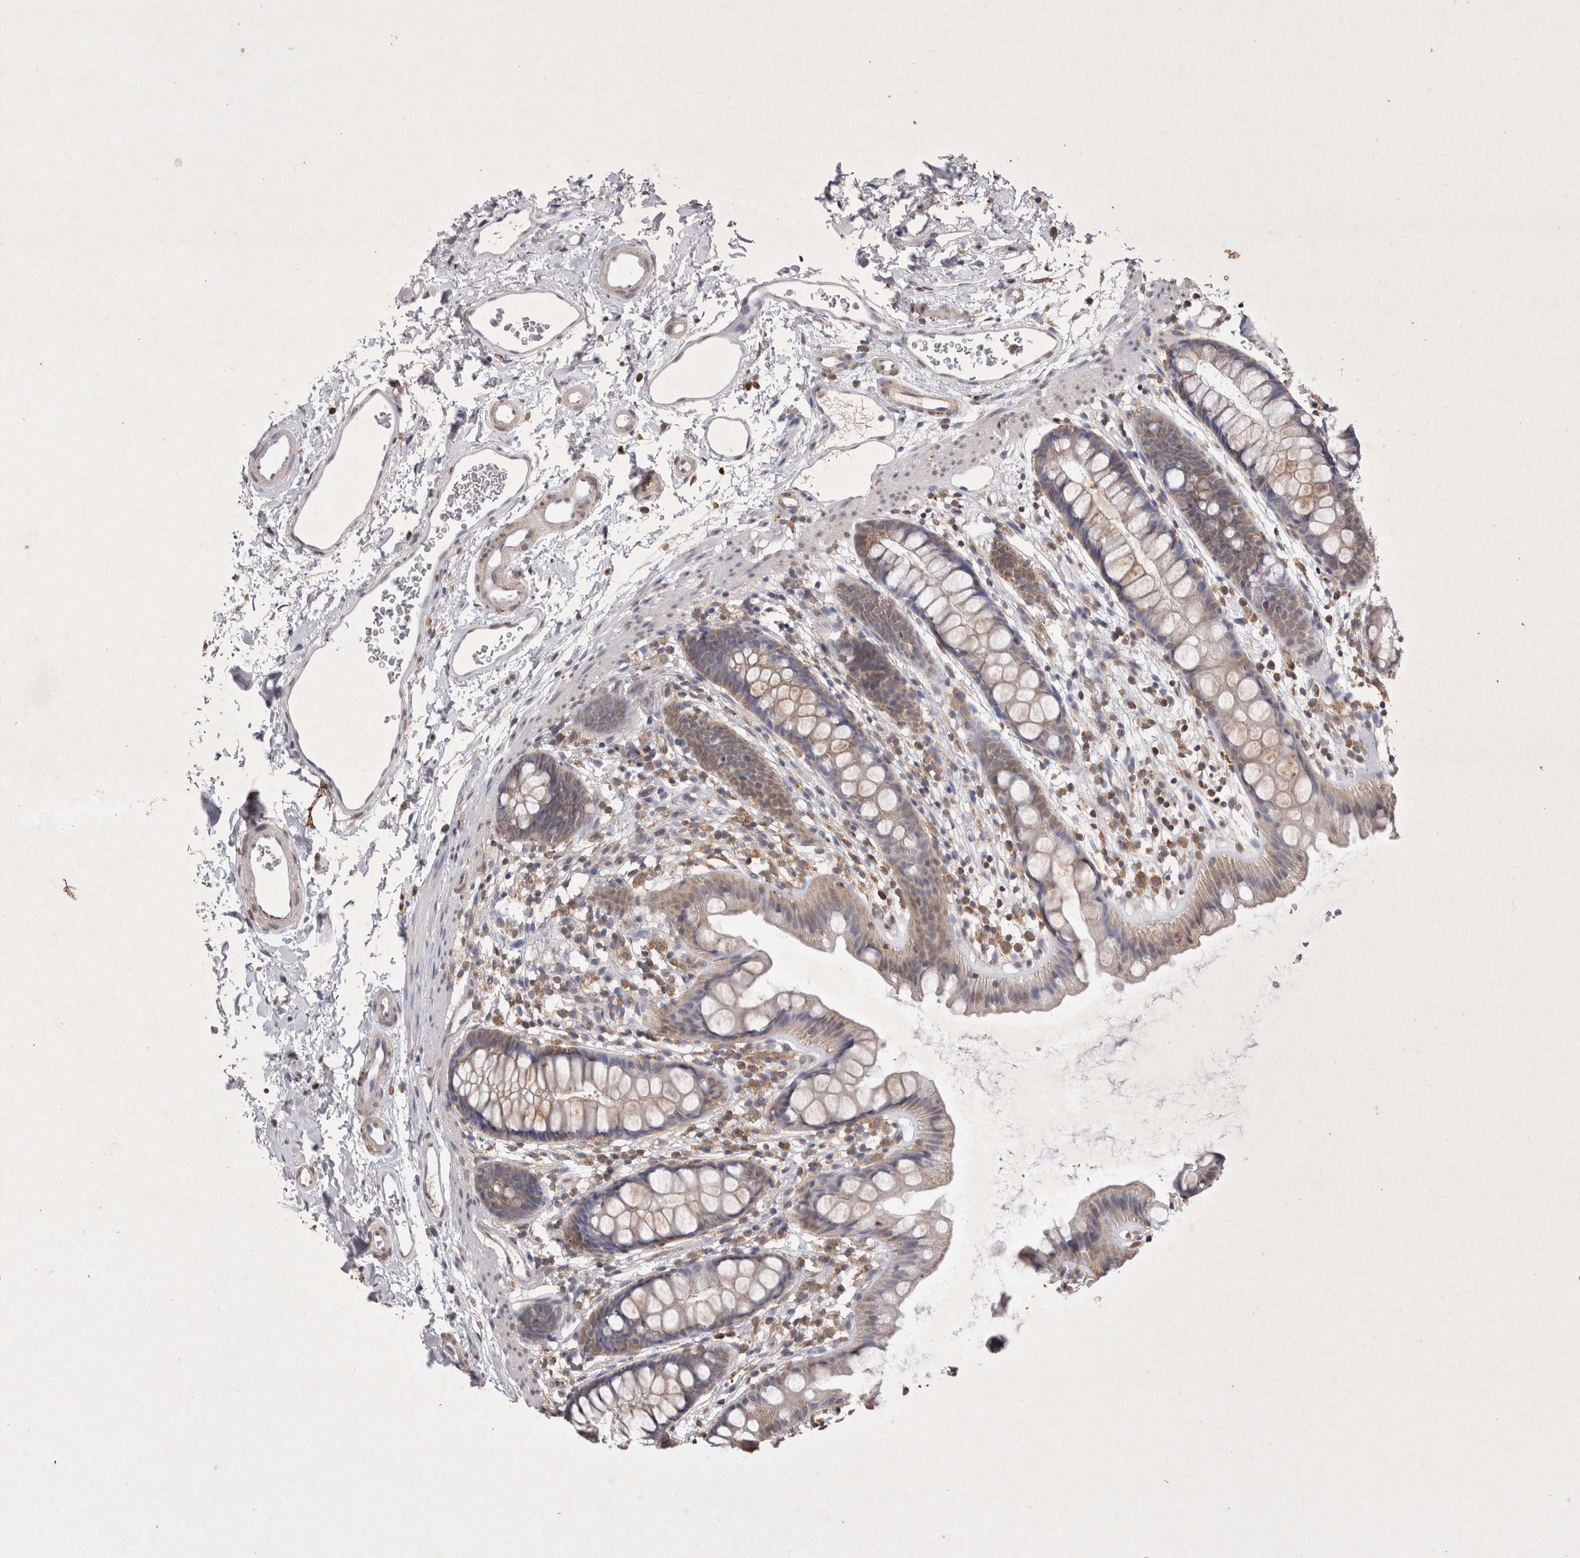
{"staining": {"intensity": "weak", "quantity": ">75%", "location": "cytoplasmic/membranous"}, "tissue": "rectum", "cell_type": "Glandular cells", "image_type": "normal", "snomed": [{"axis": "morphology", "description": "Normal tissue, NOS"}, {"axis": "topography", "description": "Rectum"}], "caption": "DAB (3,3'-diaminobenzidine) immunohistochemical staining of benign rectum demonstrates weak cytoplasmic/membranous protein expression in about >75% of glandular cells. The protein of interest is stained brown, and the nuclei are stained in blue (DAB (3,3'-diaminobenzidine) IHC with brightfield microscopy, high magnification).", "gene": "GRK5", "patient": {"sex": "female", "age": 65}}